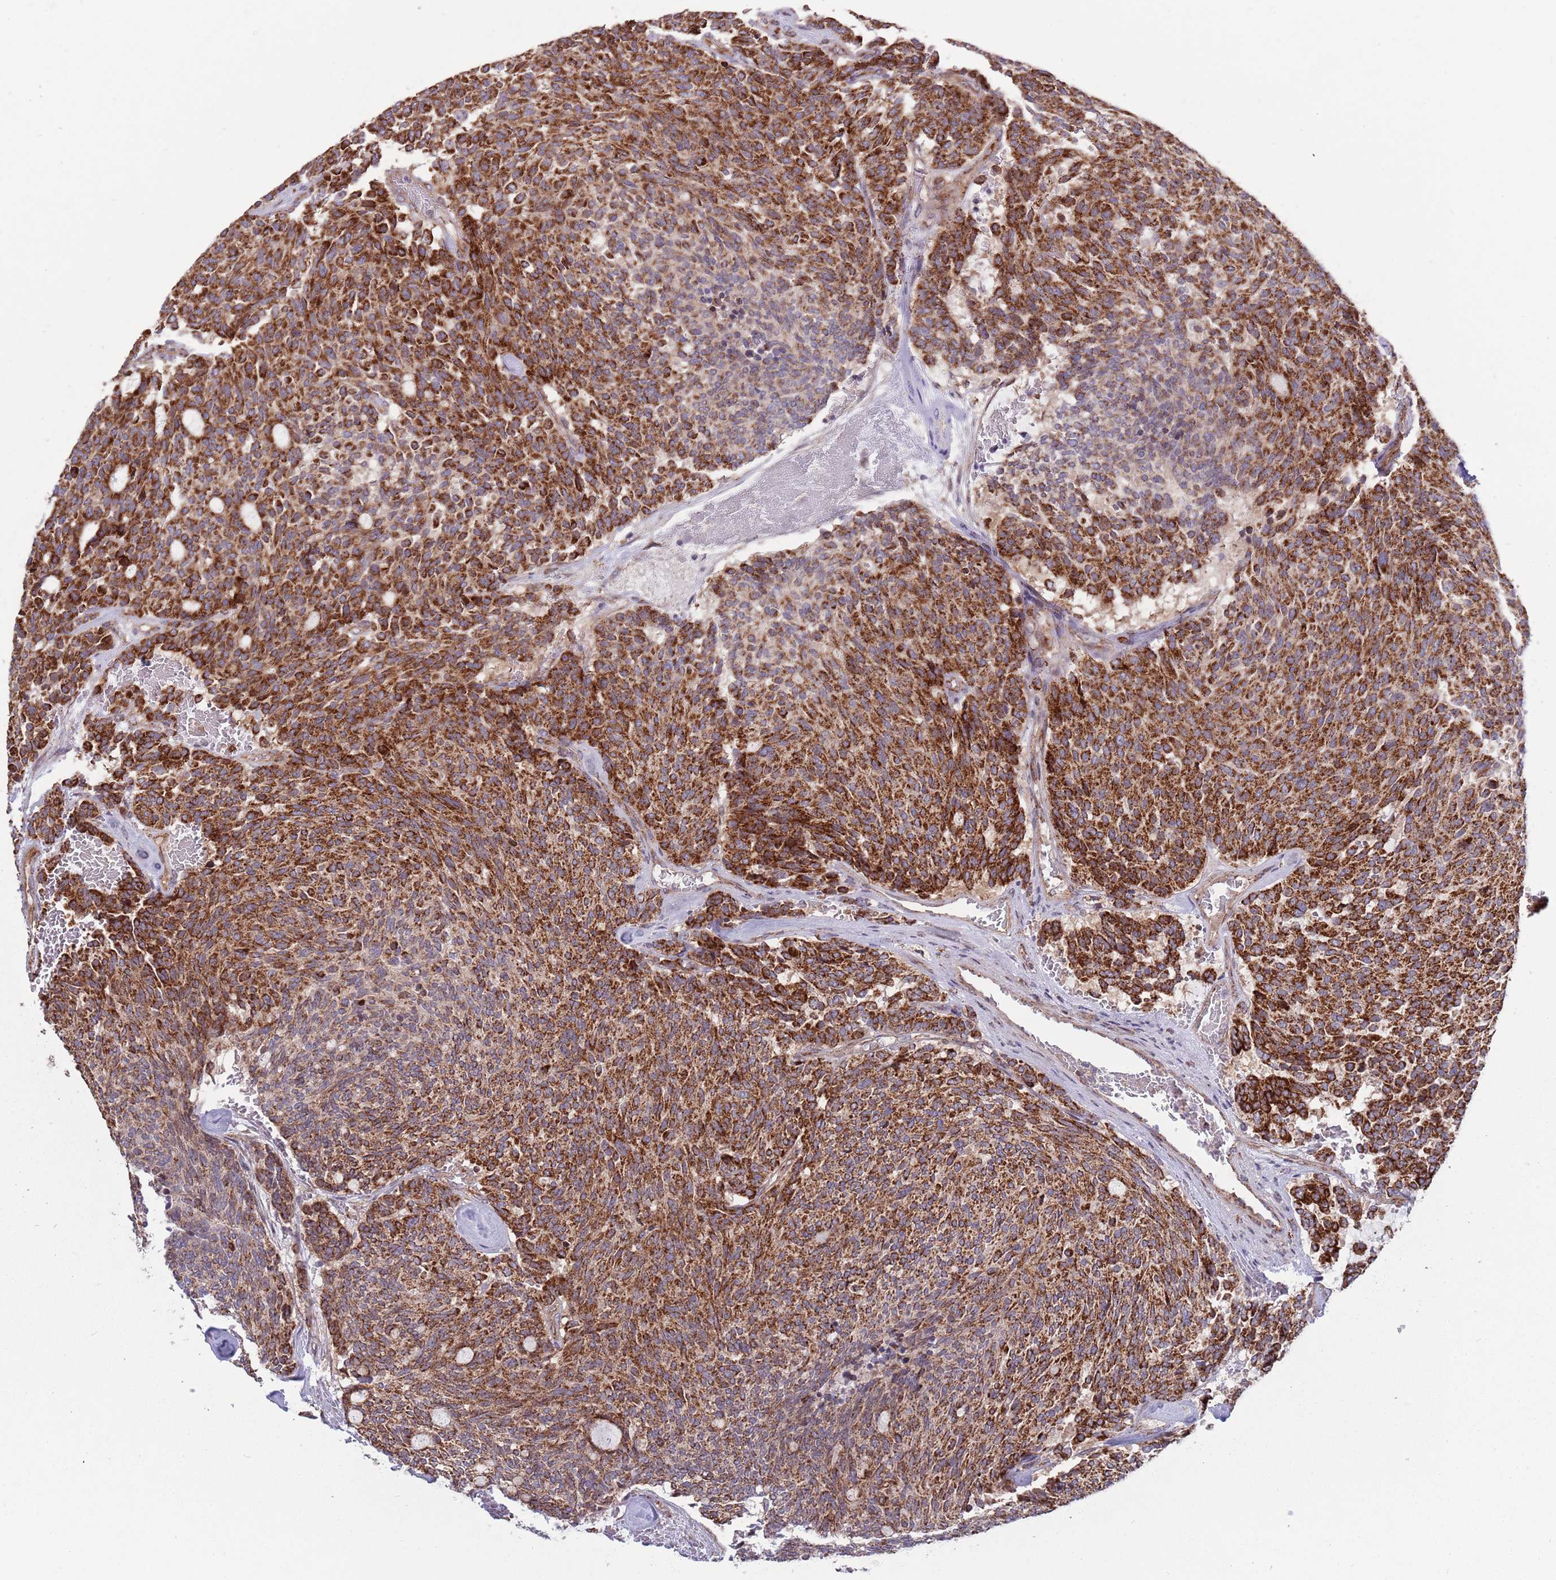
{"staining": {"intensity": "strong", "quantity": ">75%", "location": "cytoplasmic/membranous"}, "tissue": "carcinoid", "cell_type": "Tumor cells", "image_type": "cancer", "snomed": [{"axis": "morphology", "description": "Carcinoid, malignant, NOS"}, {"axis": "topography", "description": "Pancreas"}], "caption": "The immunohistochemical stain labels strong cytoplasmic/membranous staining in tumor cells of carcinoid tissue.", "gene": "ATP5PD", "patient": {"sex": "female", "age": 54}}